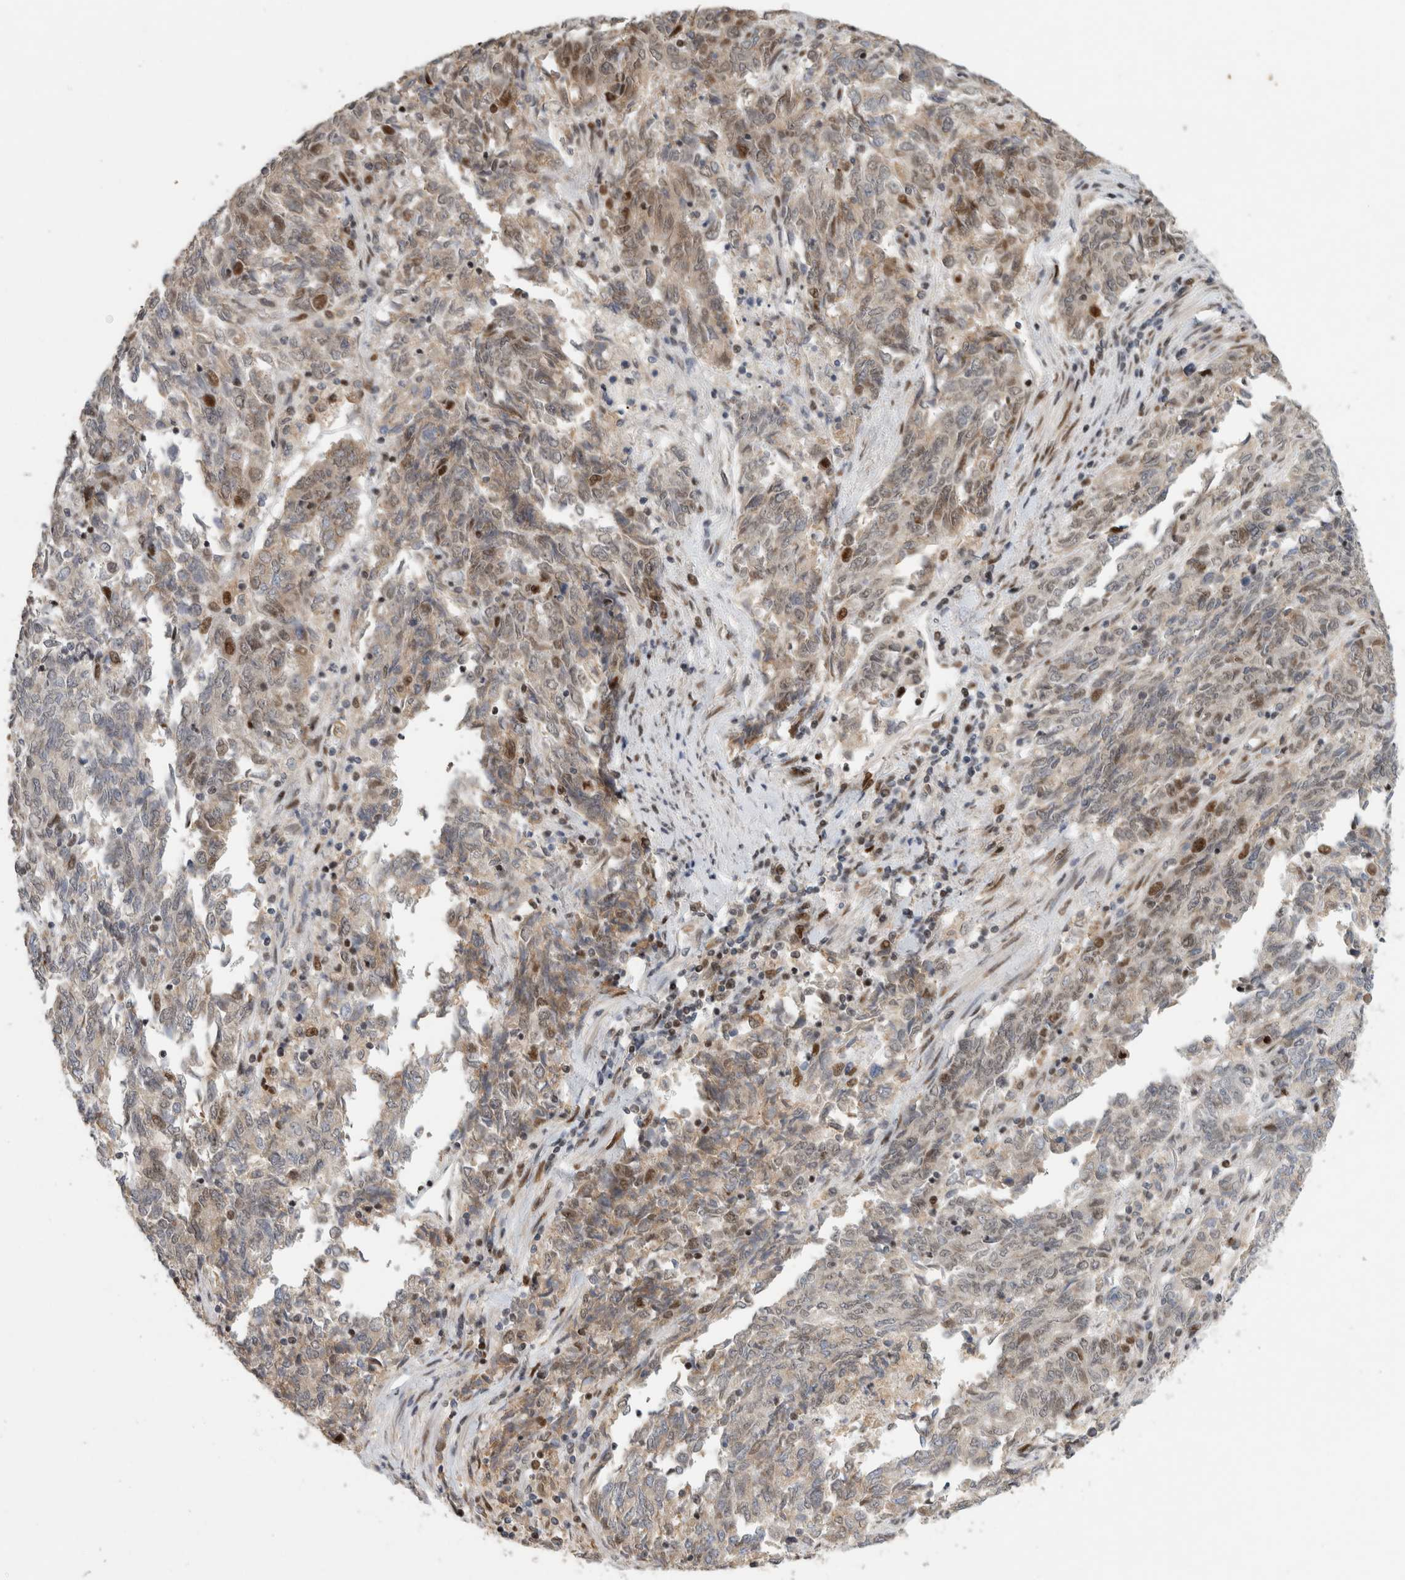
{"staining": {"intensity": "moderate", "quantity": "<25%", "location": "nuclear"}, "tissue": "endometrial cancer", "cell_type": "Tumor cells", "image_type": "cancer", "snomed": [{"axis": "morphology", "description": "Adenocarcinoma, NOS"}, {"axis": "topography", "description": "Endometrium"}], "caption": "DAB (3,3'-diaminobenzidine) immunohistochemical staining of human adenocarcinoma (endometrial) displays moderate nuclear protein positivity in approximately <25% of tumor cells.", "gene": "C8orf58", "patient": {"sex": "female", "age": 80}}